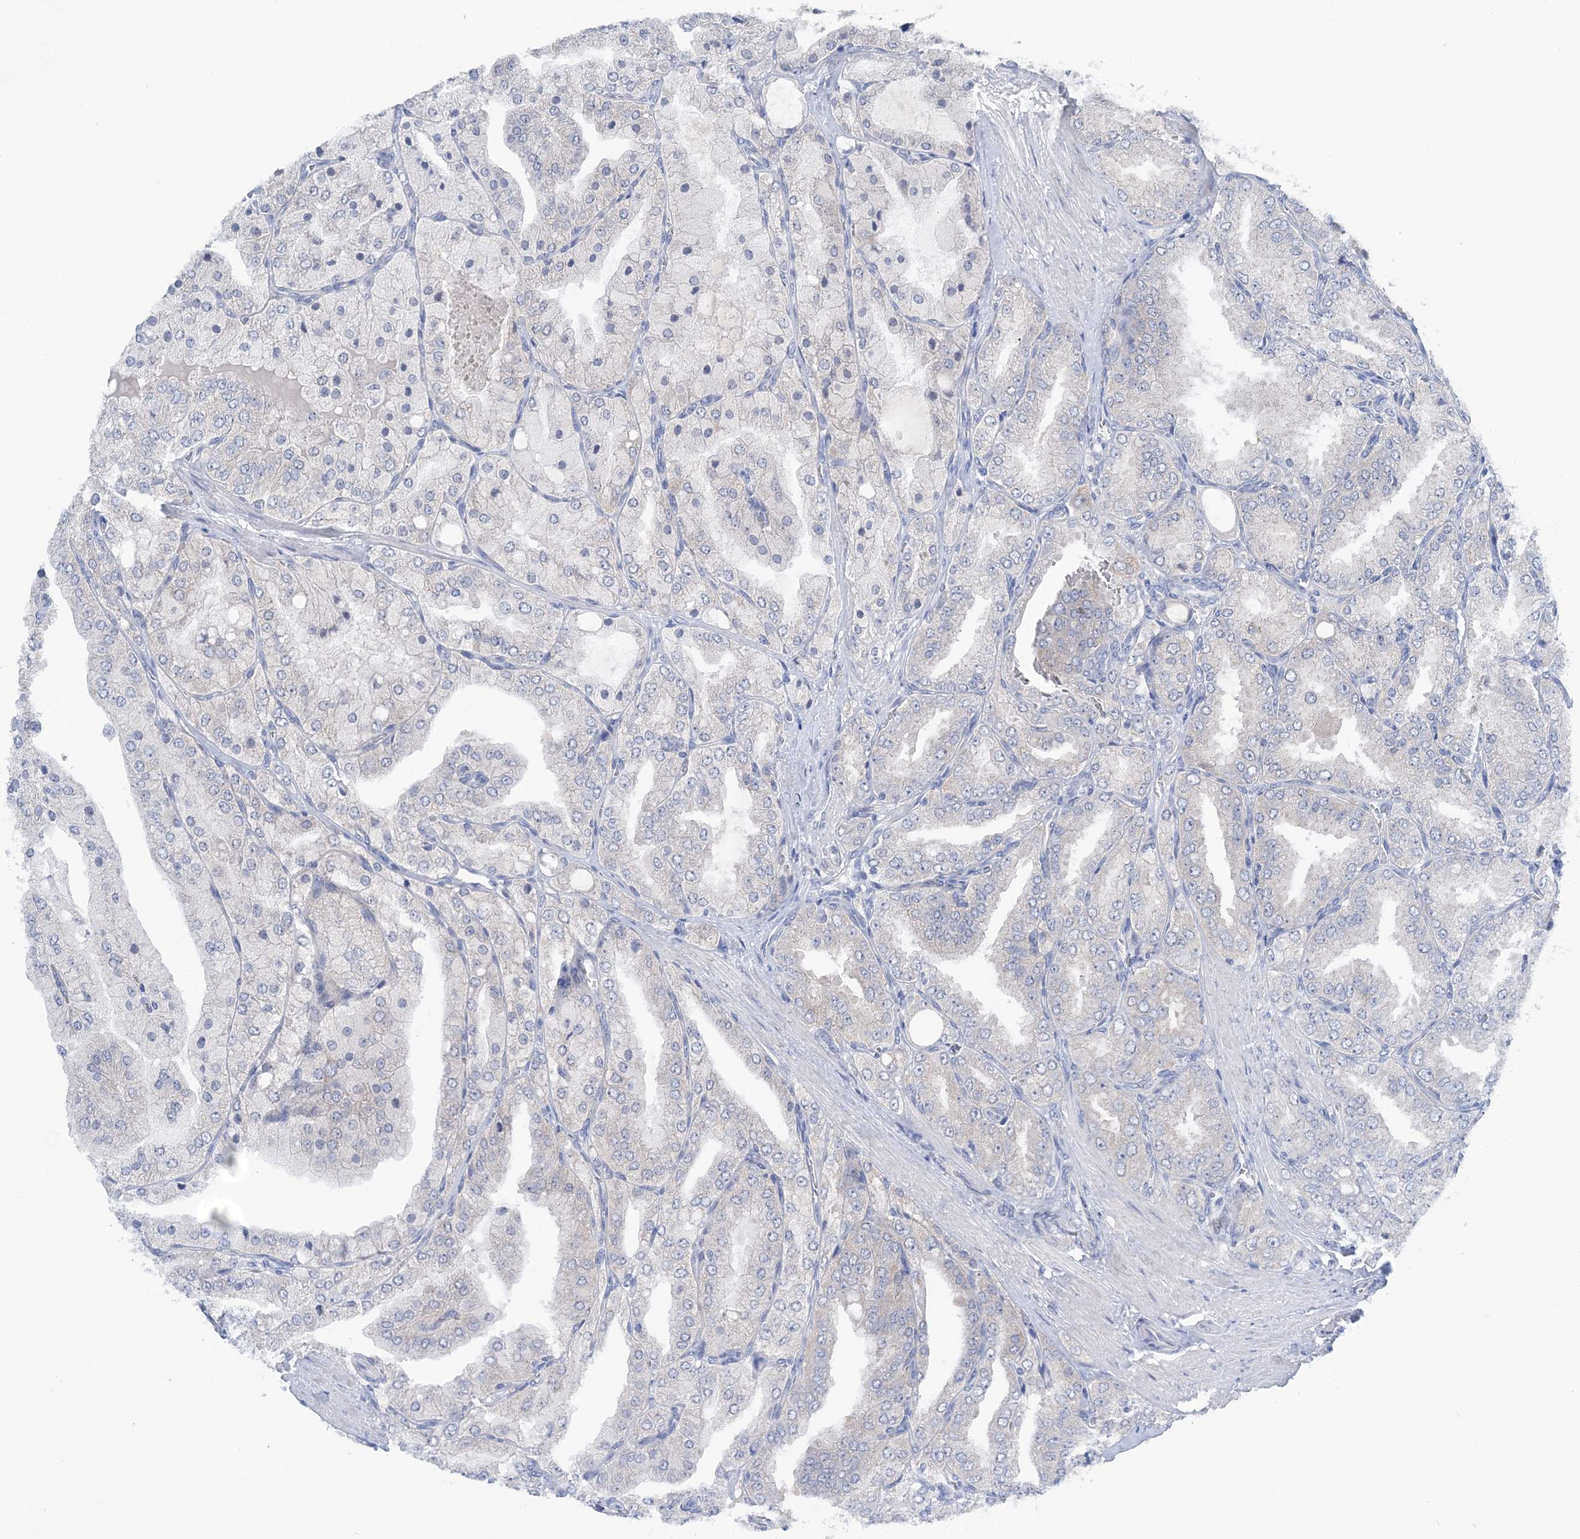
{"staining": {"intensity": "negative", "quantity": "none", "location": "none"}, "tissue": "prostate cancer", "cell_type": "Tumor cells", "image_type": "cancer", "snomed": [{"axis": "morphology", "description": "Adenocarcinoma, High grade"}, {"axis": "topography", "description": "Prostate"}], "caption": "DAB immunohistochemical staining of human prostate cancer shows no significant staining in tumor cells. (DAB IHC with hematoxylin counter stain).", "gene": "COPE", "patient": {"sex": "male", "age": 50}}